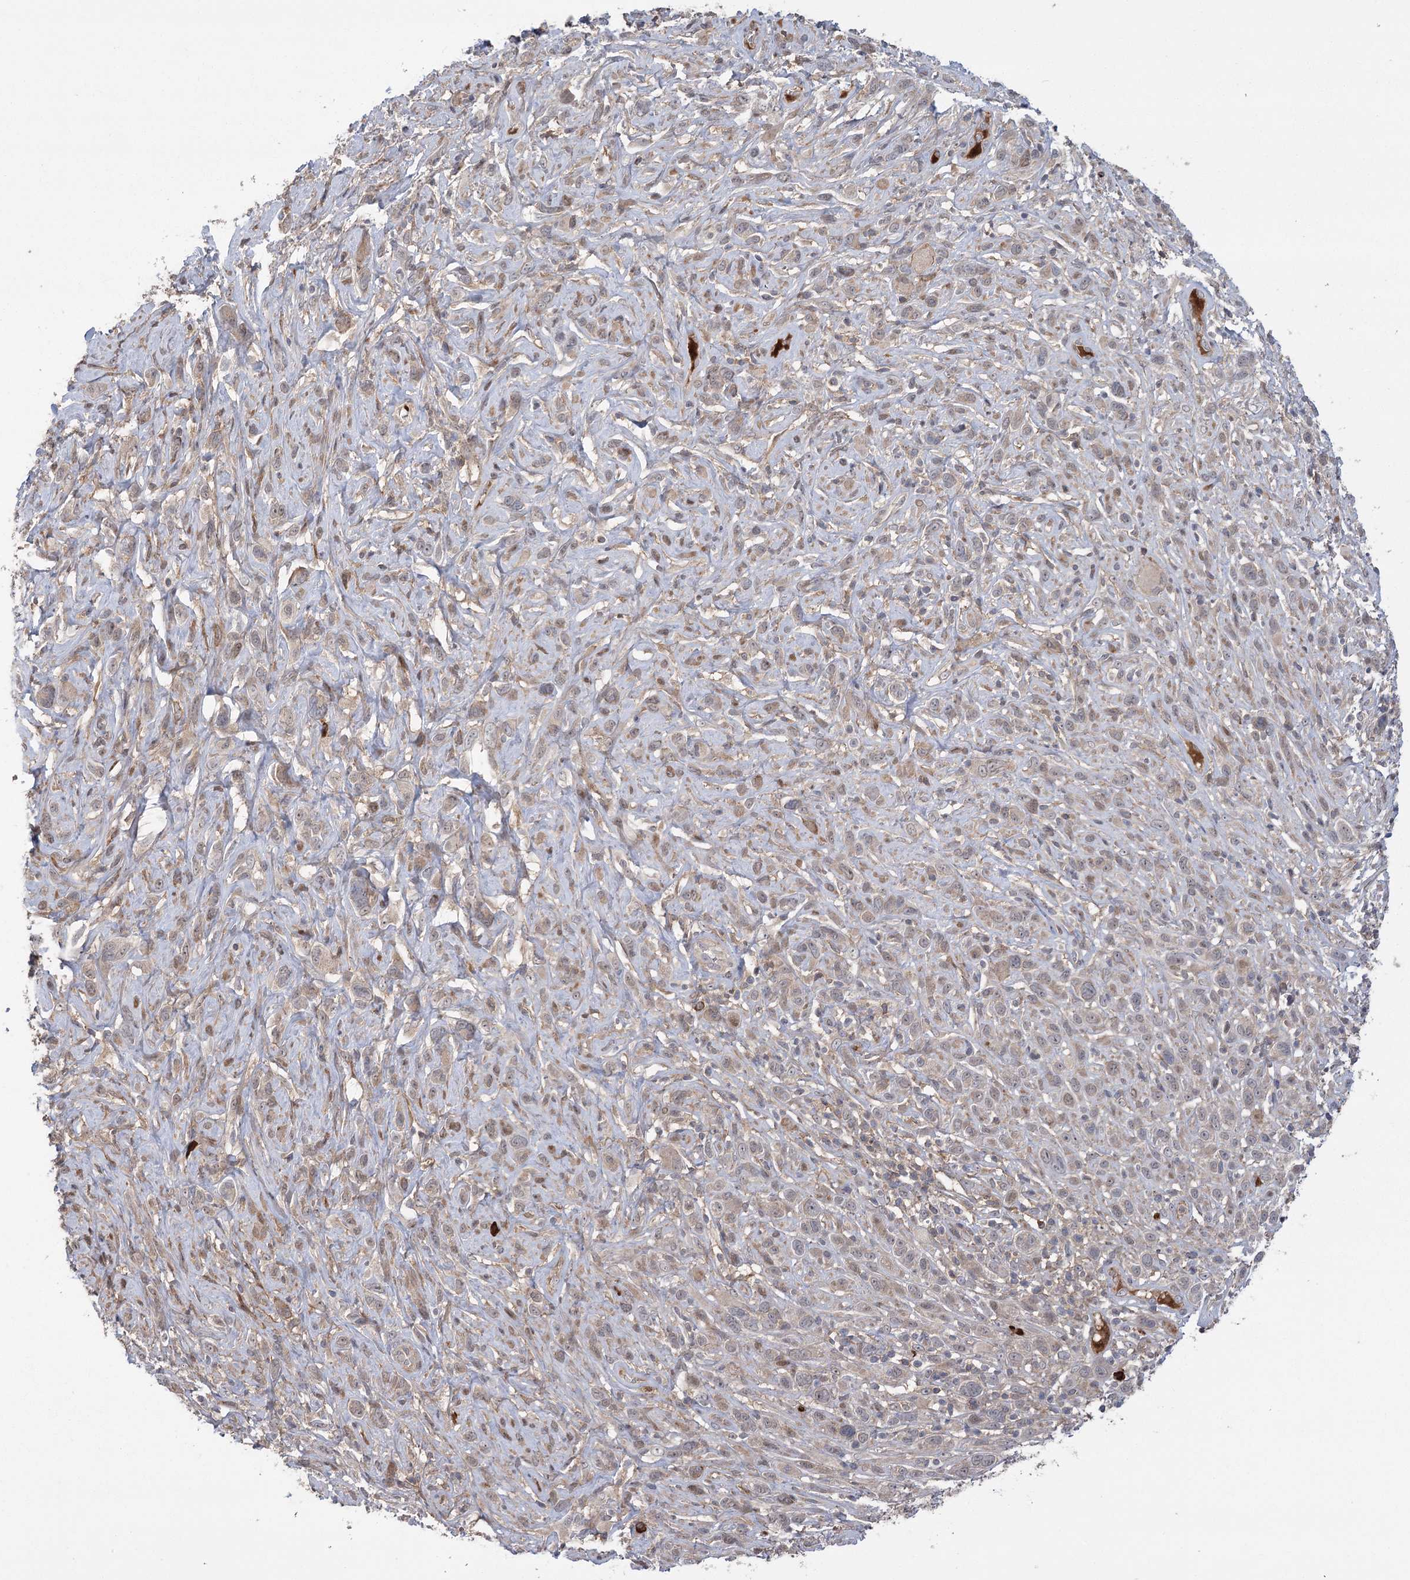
{"staining": {"intensity": "weak", "quantity": "25%-75%", "location": "cytoplasmic/membranous"}, "tissue": "melanoma", "cell_type": "Tumor cells", "image_type": "cancer", "snomed": [{"axis": "morphology", "description": "Malignant melanoma, NOS"}, {"axis": "topography", "description": "Skin of trunk"}], "caption": "A photomicrograph showing weak cytoplasmic/membranous expression in about 25%-75% of tumor cells in melanoma, as visualized by brown immunohistochemical staining.", "gene": "KCNN2", "patient": {"sex": "male", "age": 71}}